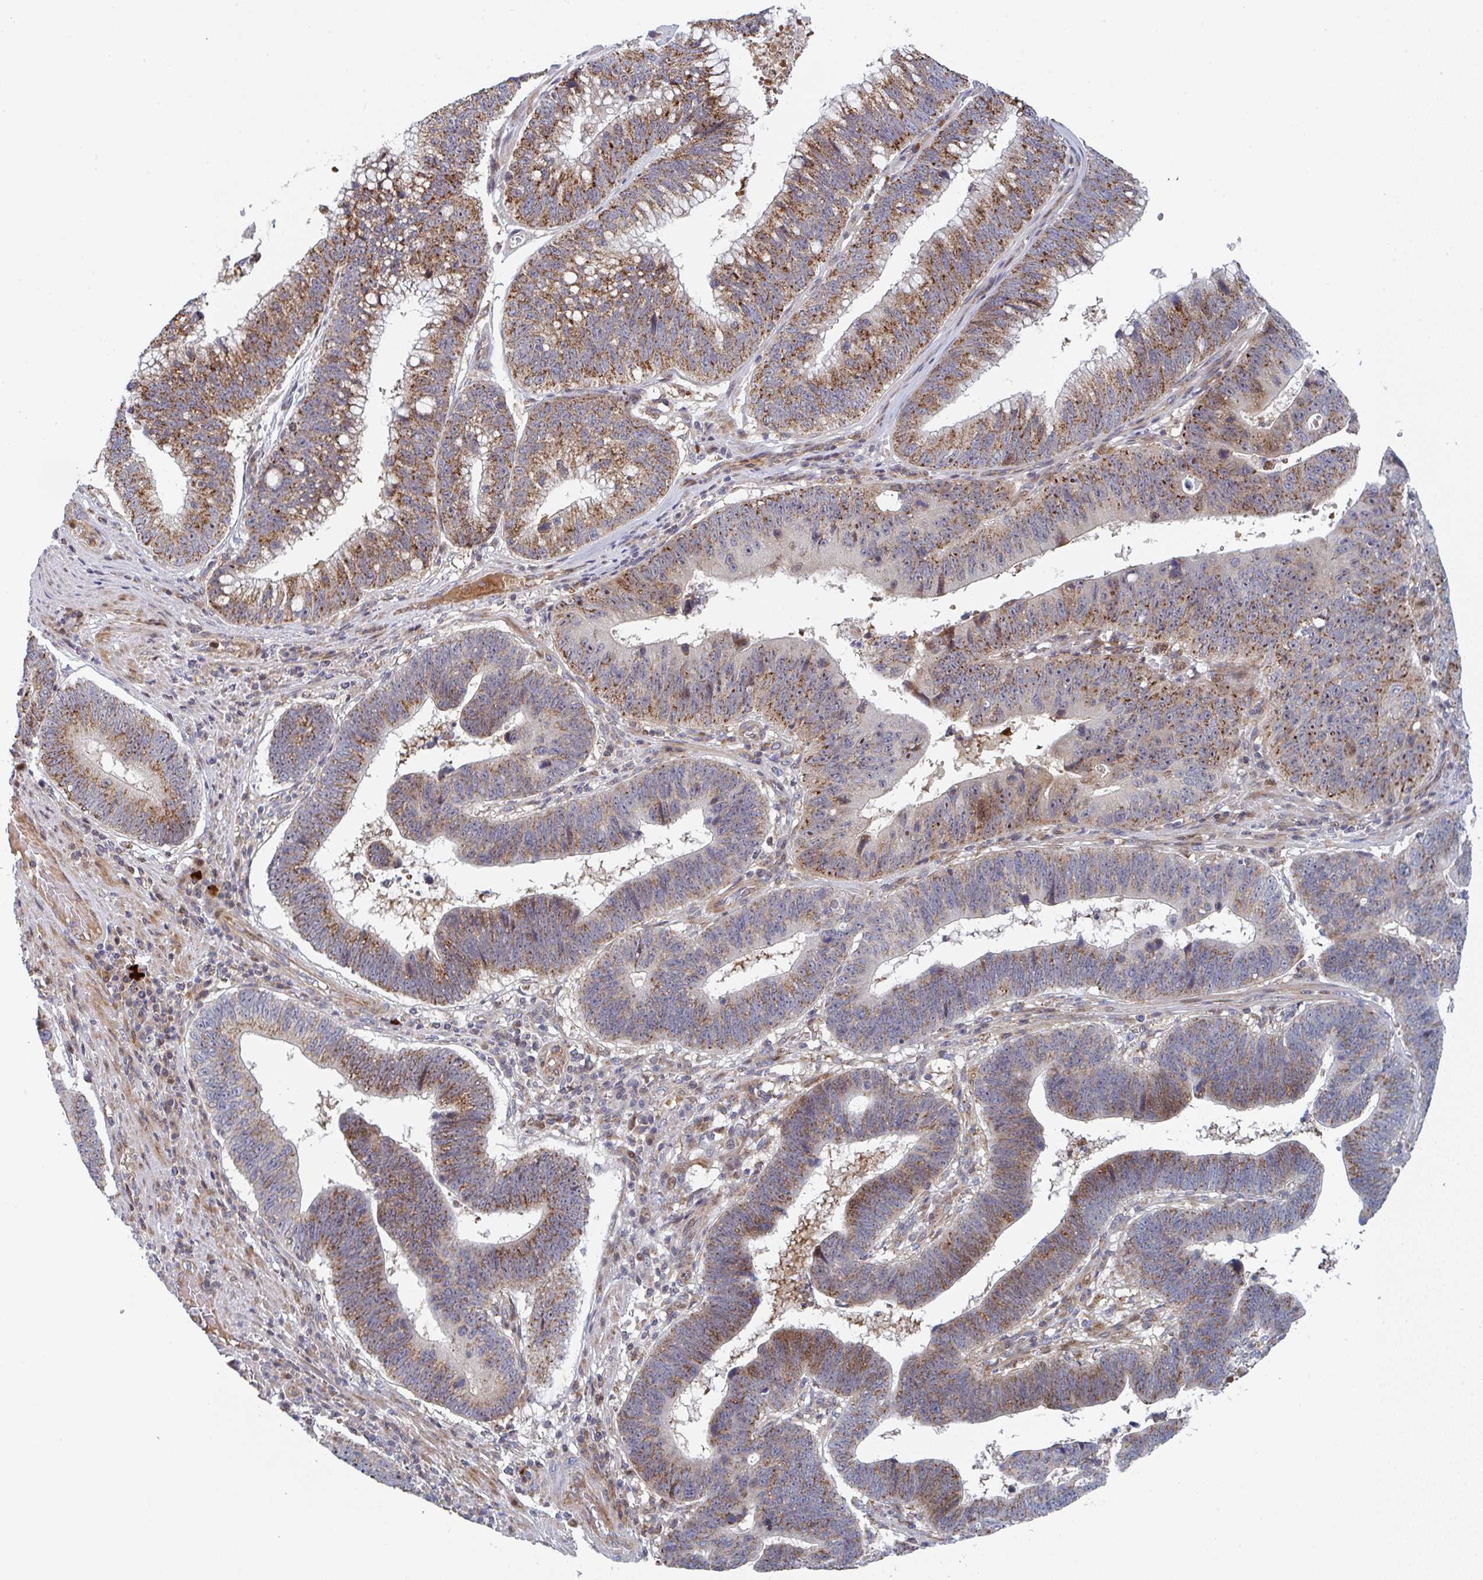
{"staining": {"intensity": "moderate", "quantity": ">75%", "location": "cytoplasmic/membranous,nuclear"}, "tissue": "stomach cancer", "cell_type": "Tumor cells", "image_type": "cancer", "snomed": [{"axis": "morphology", "description": "Adenocarcinoma, NOS"}, {"axis": "topography", "description": "Stomach"}], "caption": "This histopathology image shows IHC staining of human stomach cancer (adenocarcinoma), with medium moderate cytoplasmic/membranous and nuclear positivity in approximately >75% of tumor cells.", "gene": "ZNF644", "patient": {"sex": "male", "age": 59}}